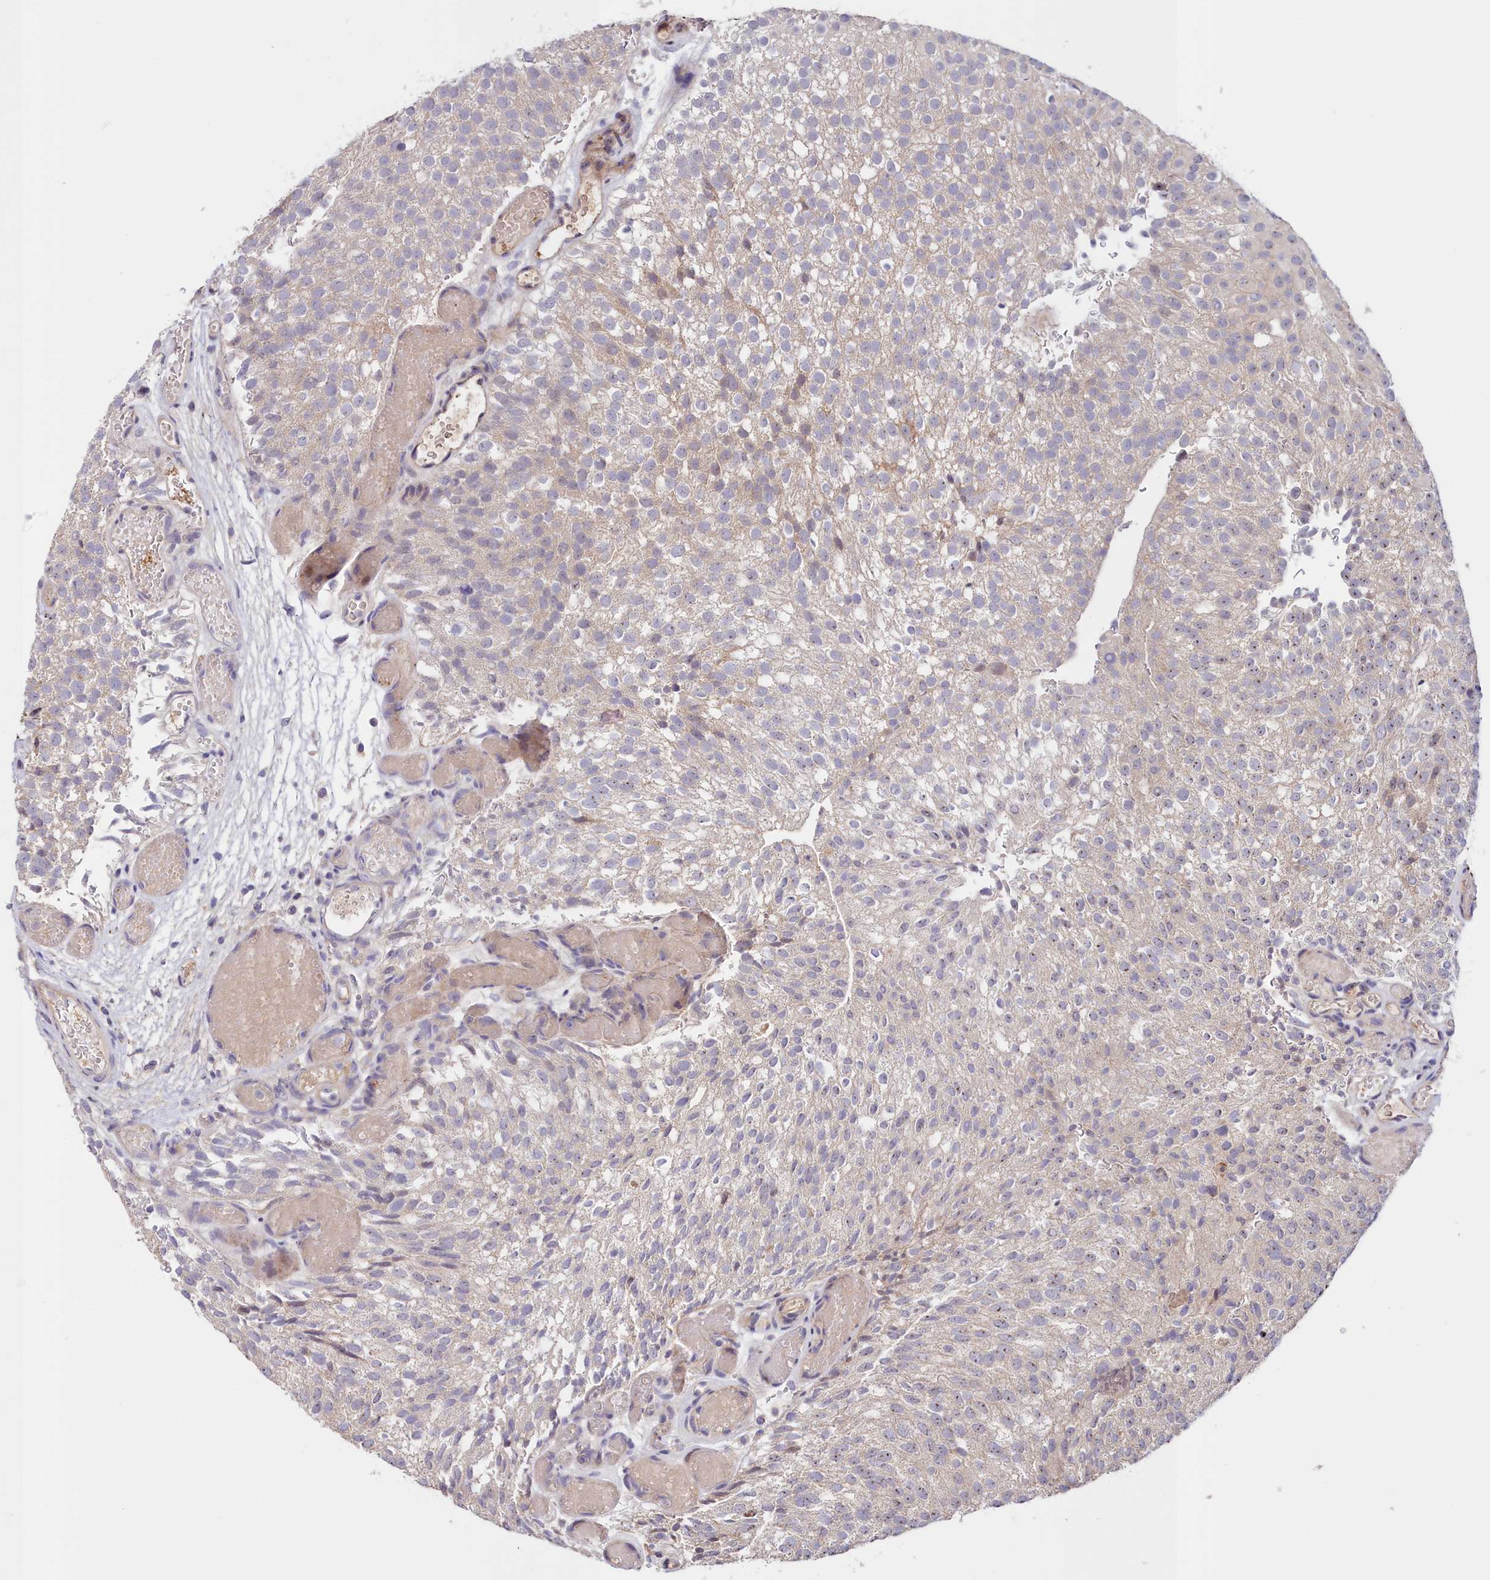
{"staining": {"intensity": "moderate", "quantity": "25%-75%", "location": "nuclear"}, "tissue": "urothelial cancer", "cell_type": "Tumor cells", "image_type": "cancer", "snomed": [{"axis": "morphology", "description": "Urothelial carcinoma, Low grade"}, {"axis": "topography", "description": "Urinary bladder"}], "caption": "The photomicrograph reveals a brown stain indicating the presence of a protein in the nuclear of tumor cells in low-grade urothelial carcinoma.", "gene": "NEURL4", "patient": {"sex": "male", "age": 78}}